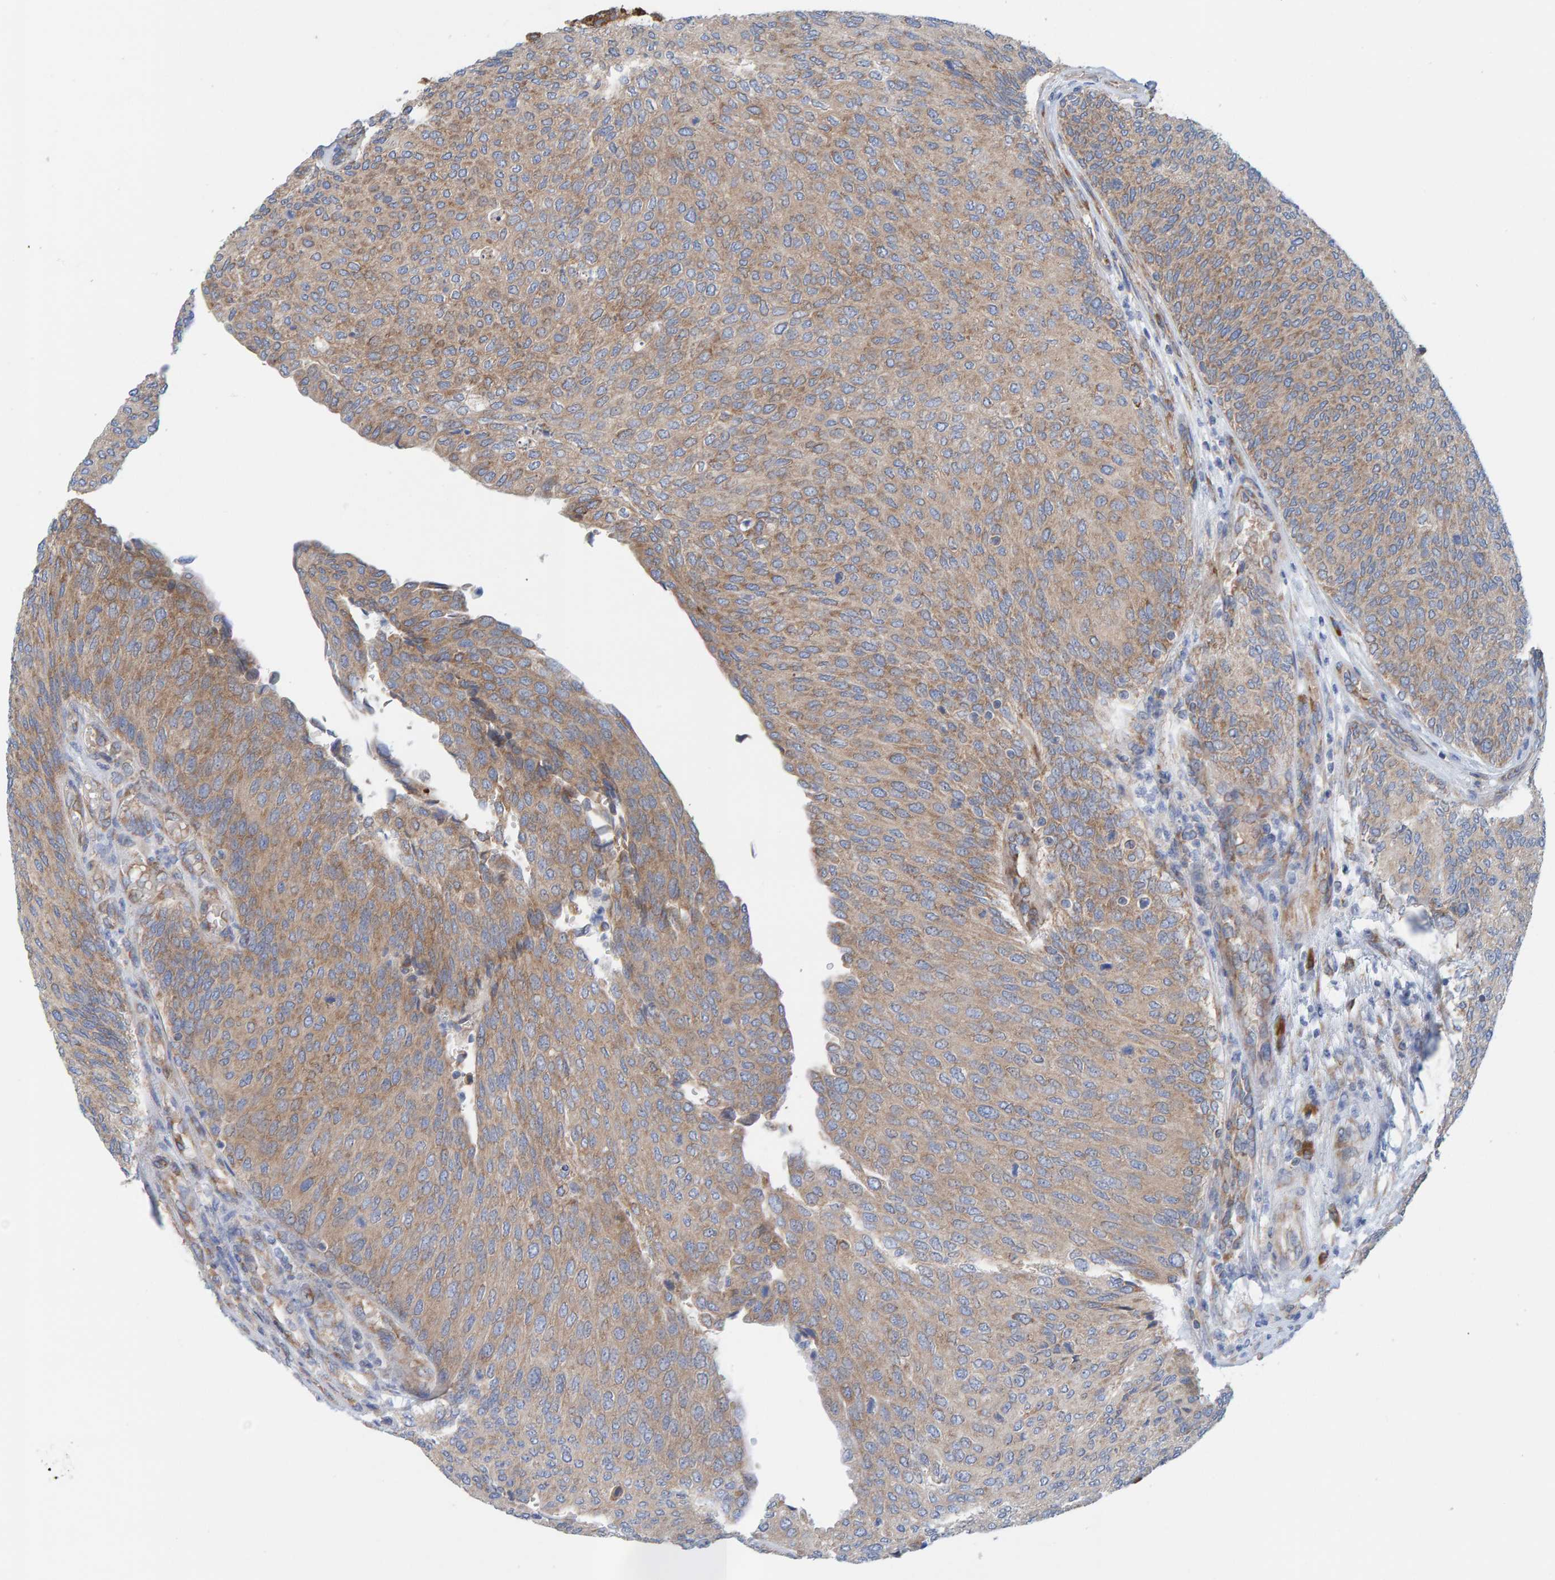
{"staining": {"intensity": "strong", "quantity": "25%-75%", "location": "cytoplasmic/membranous"}, "tissue": "urothelial cancer", "cell_type": "Tumor cells", "image_type": "cancer", "snomed": [{"axis": "morphology", "description": "Urothelial carcinoma, Low grade"}, {"axis": "topography", "description": "Urinary bladder"}], "caption": "Immunohistochemical staining of human urothelial carcinoma (low-grade) displays strong cytoplasmic/membranous protein staining in about 25%-75% of tumor cells.", "gene": "CDK5RAP3", "patient": {"sex": "female", "age": 79}}